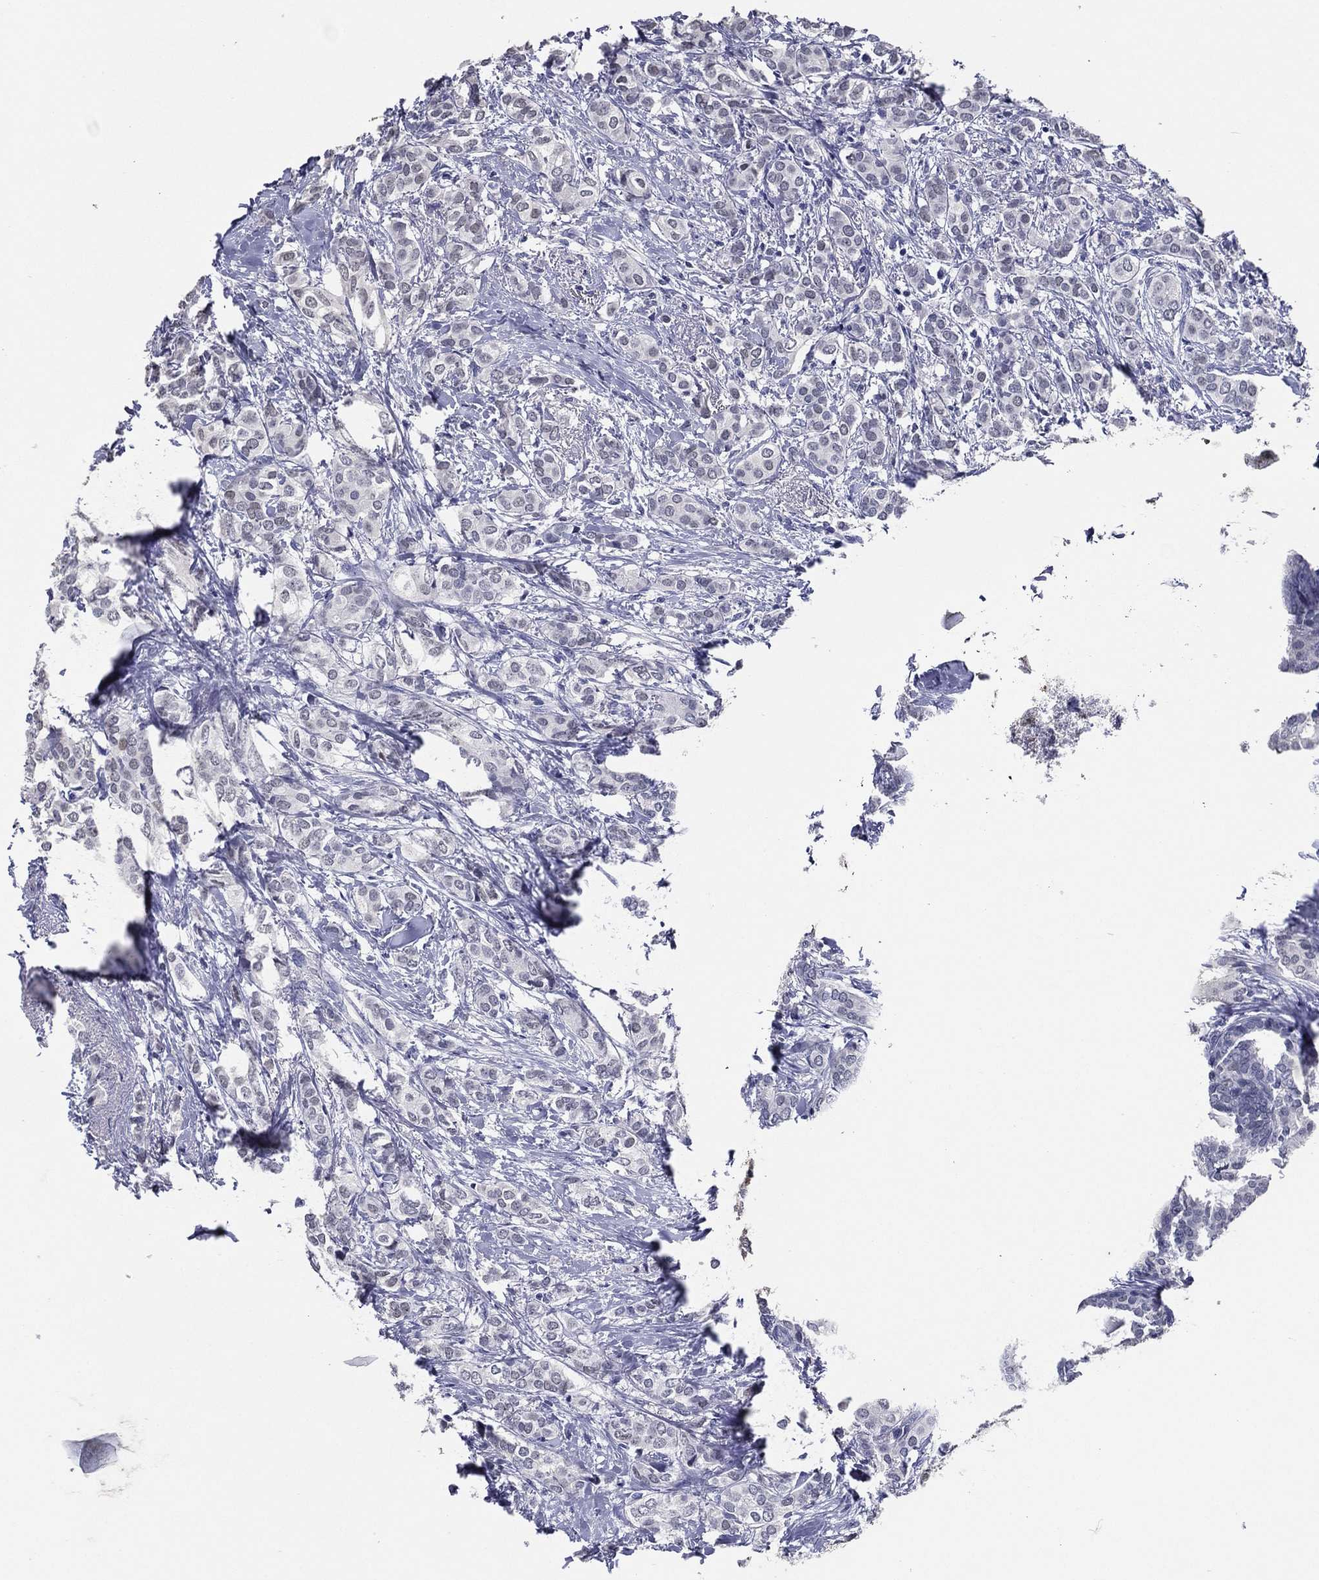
{"staining": {"intensity": "negative", "quantity": "none", "location": "none"}, "tissue": "breast cancer", "cell_type": "Tumor cells", "image_type": "cancer", "snomed": [{"axis": "morphology", "description": "Duct carcinoma"}, {"axis": "topography", "description": "Breast"}], "caption": "This is a image of immunohistochemistry (IHC) staining of intraductal carcinoma (breast), which shows no expression in tumor cells.", "gene": "TFAP2A", "patient": {"sex": "female", "age": 73}}